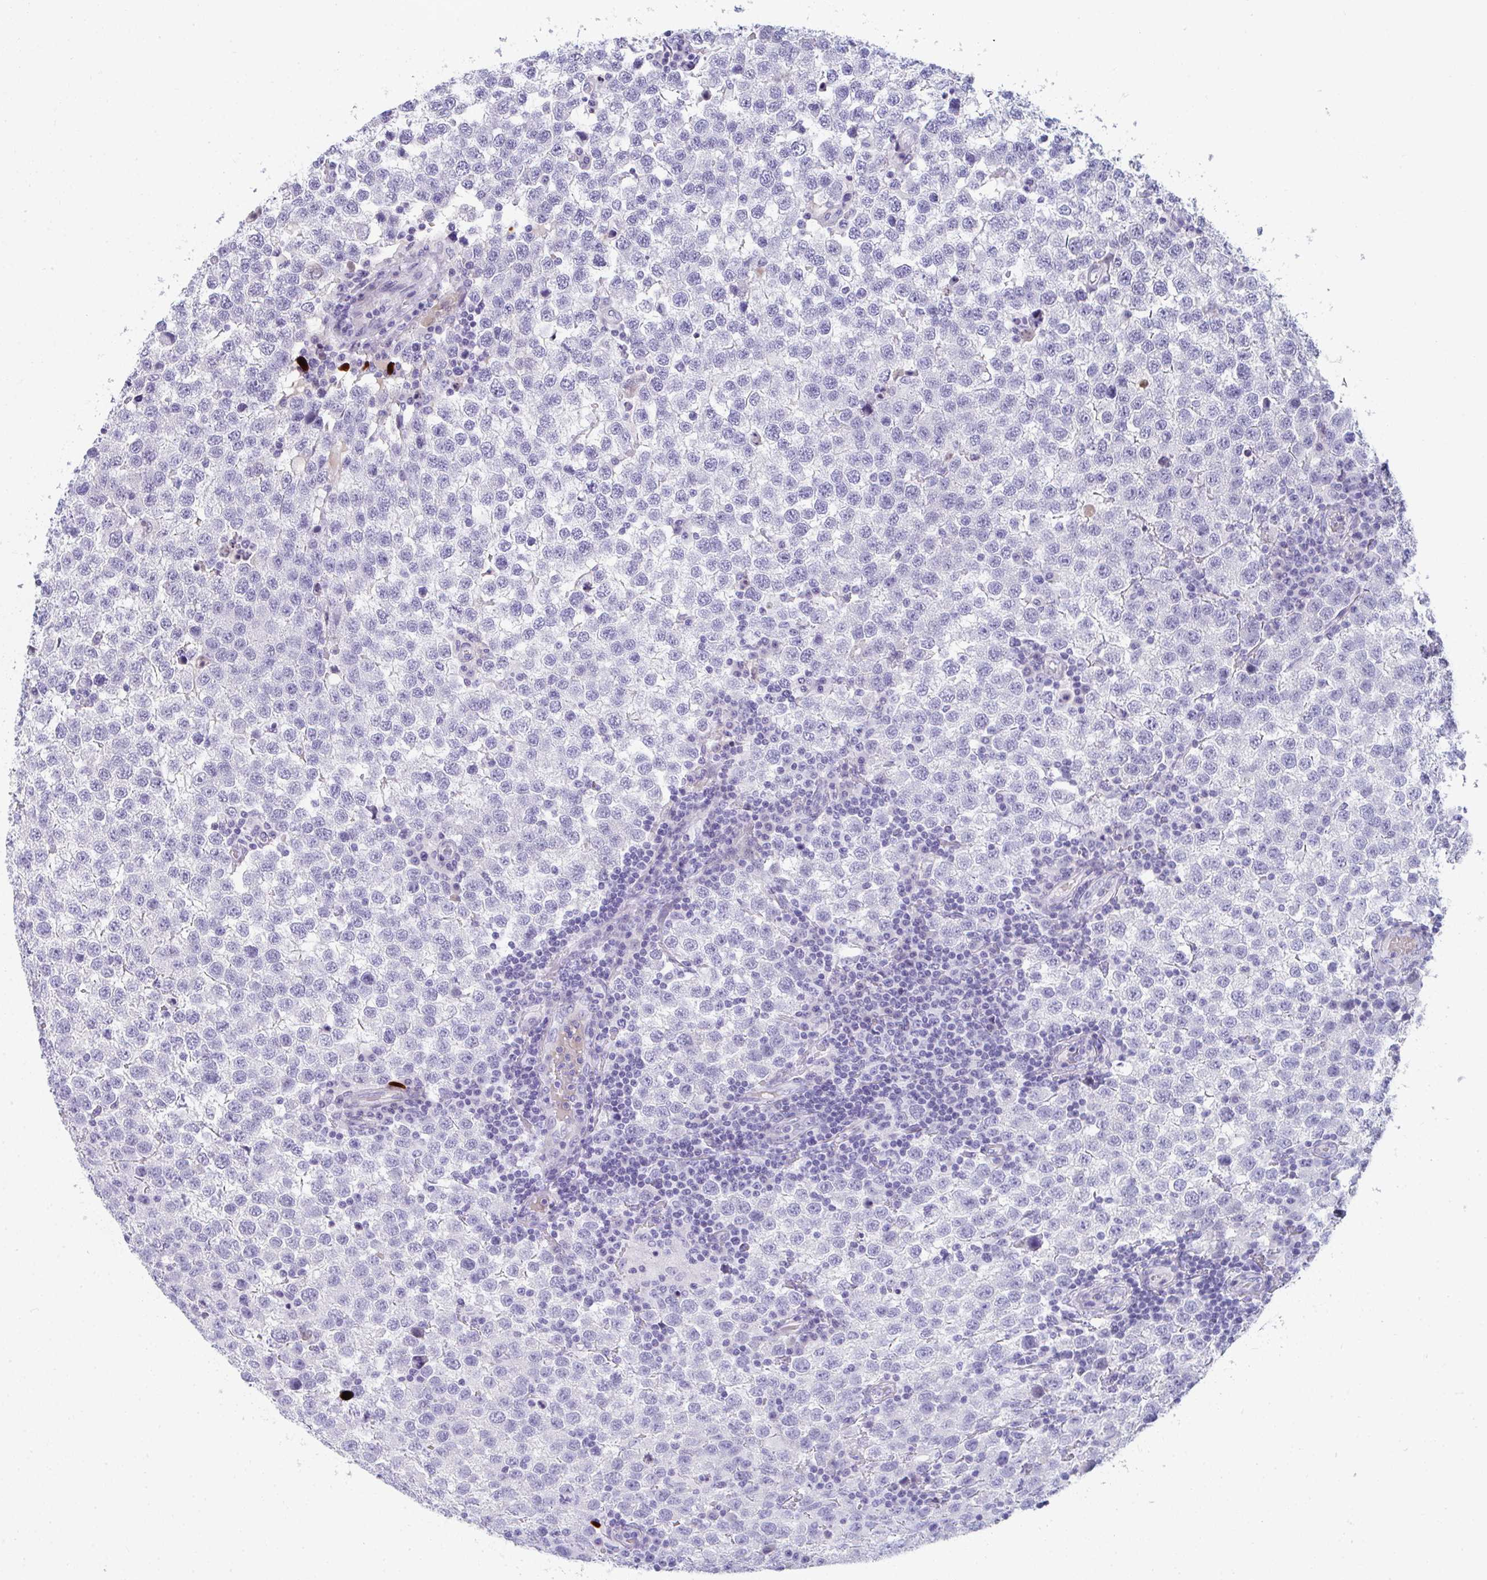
{"staining": {"intensity": "negative", "quantity": "none", "location": "none"}, "tissue": "testis cancer", "cell_type": "Tumor cells", "image_type": "cancer", "snomed": [{"axis": "morphology", "description": "Seminoma, NOS"}, {"axis": "topography", "description": "Testis"}], "caption": "High magnification brightfield microscopy of testis seminoma stained with DAB (3,3'-diaminobenzidine) (brown) and counterstained with hematoxylin (blue): tumor cells show no significant positivity.", "gene": "TTC30B", "patient": {"sex": "male", "age": 34}}